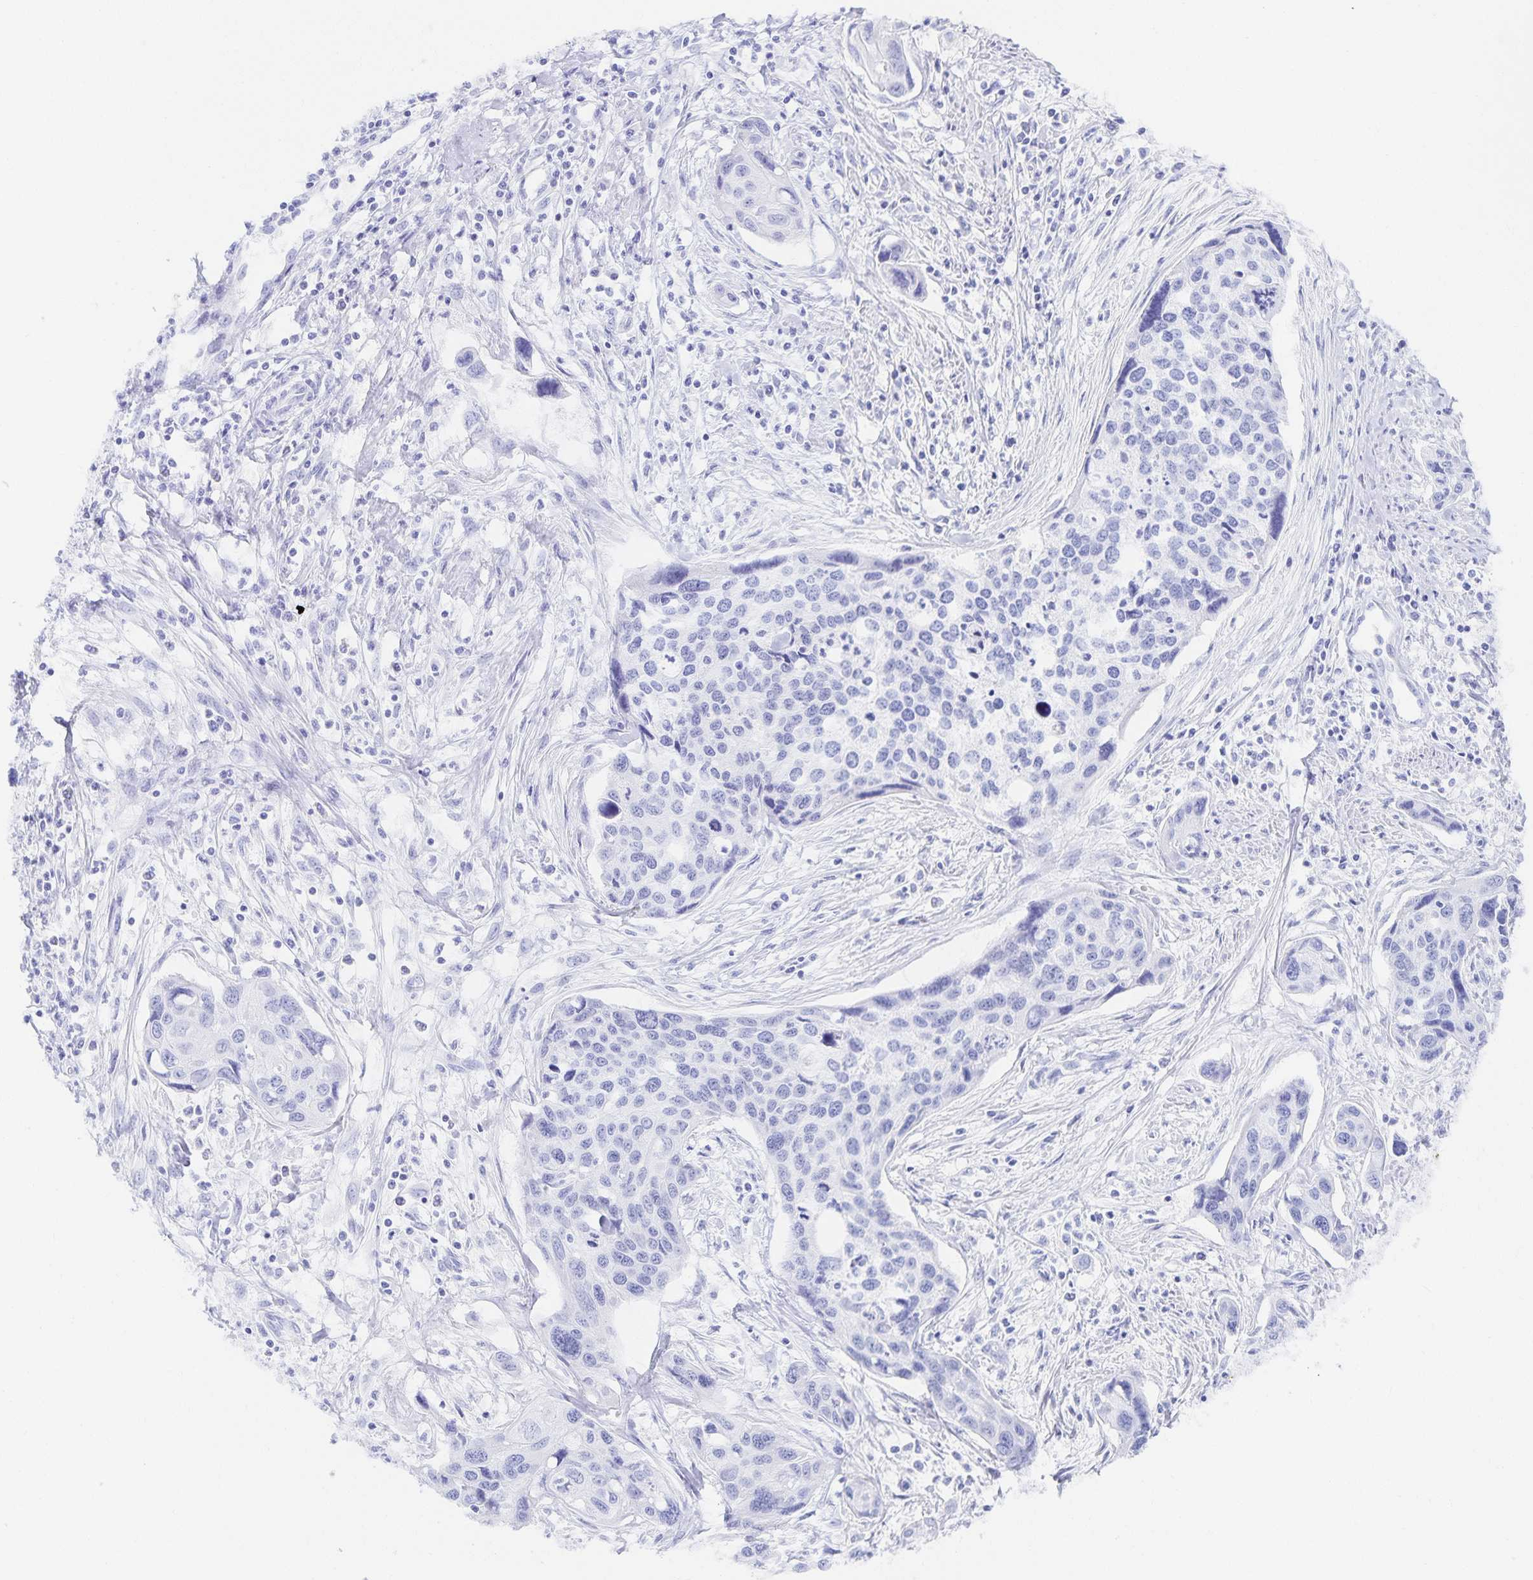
{"staining": {"intensity": "negative", "quantity": "none", "location": "none"}, "tissue": "cervical cancer", "cell_type": "Tumor cells", "image_type": "cancer", "snomed": [{"axis": "morphology", "description": "Squamous cell carcinoma, NOS"}, {"axis": "topography", "description": "Cervix"}], "caption": "Photomicrograph shows no significant protein expression in tumor cells of cervical cancer.", "gene": "SNTN", "patient": {"sex": "female", "age": 31}}